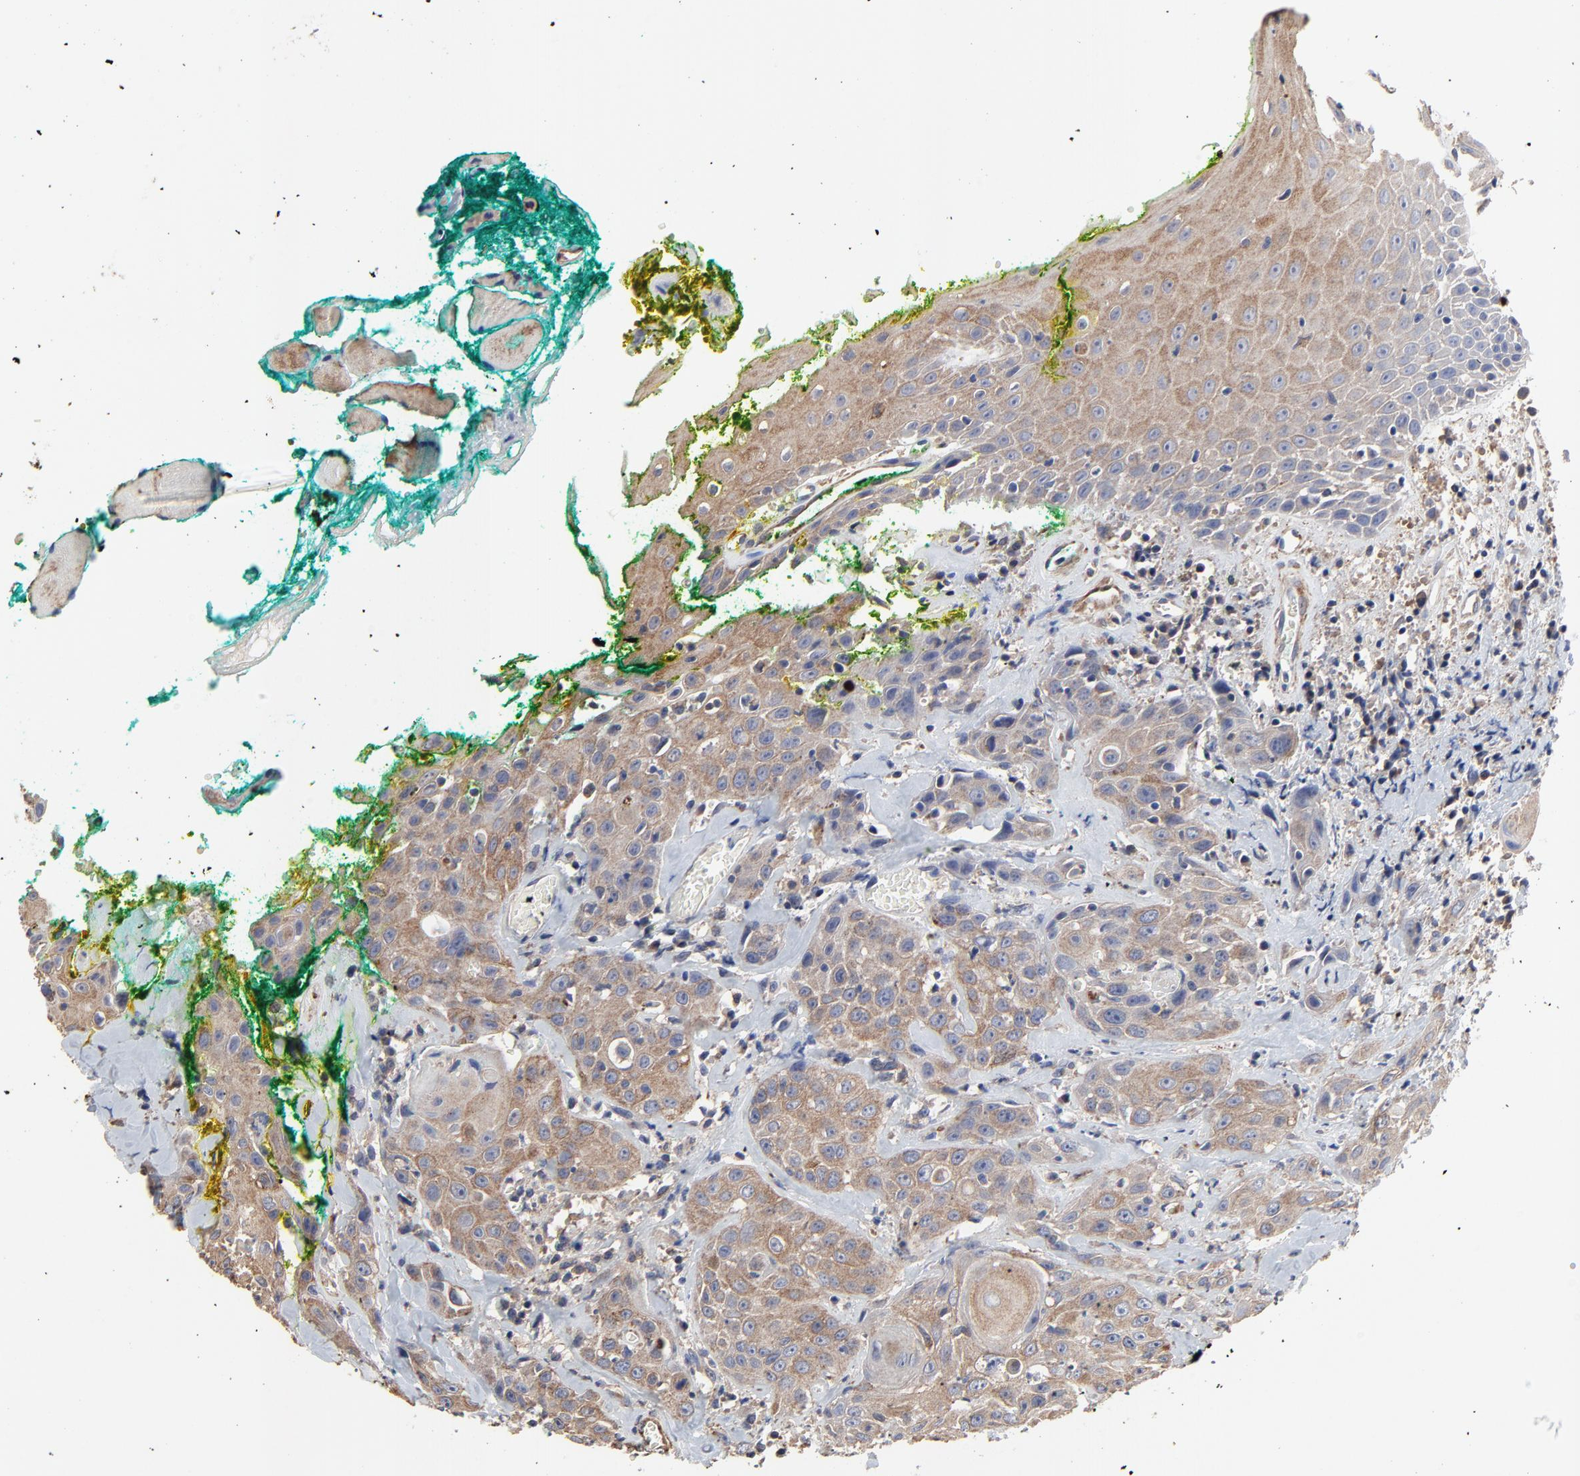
{"staining": {"intensity": "moderate", "quantity": ">75%", "location": "cytoplasmic/membranous"}, "tissue": "head and neck cancer", "cell_type": "Tumor cells", "image_type": "cancer", "snomed": [{"axis": "morphology", "description": "Squamous cell carcinoma, NOS"}, {"axis": "topography", "description": "Oral tissue"}, {"axis": "topography", "description": "Head-Neck"}], "caption": "Protein staining demonstrates moderate cytoplasmic/membranous staining in about >75% of tumor cells in squamous cell carcinoma (head and neck). (DAB IHC, brown staining for protein, blue staining for nuclei).", "gene": "NXF3", "patient": {"sex": "female", "age": 82}}